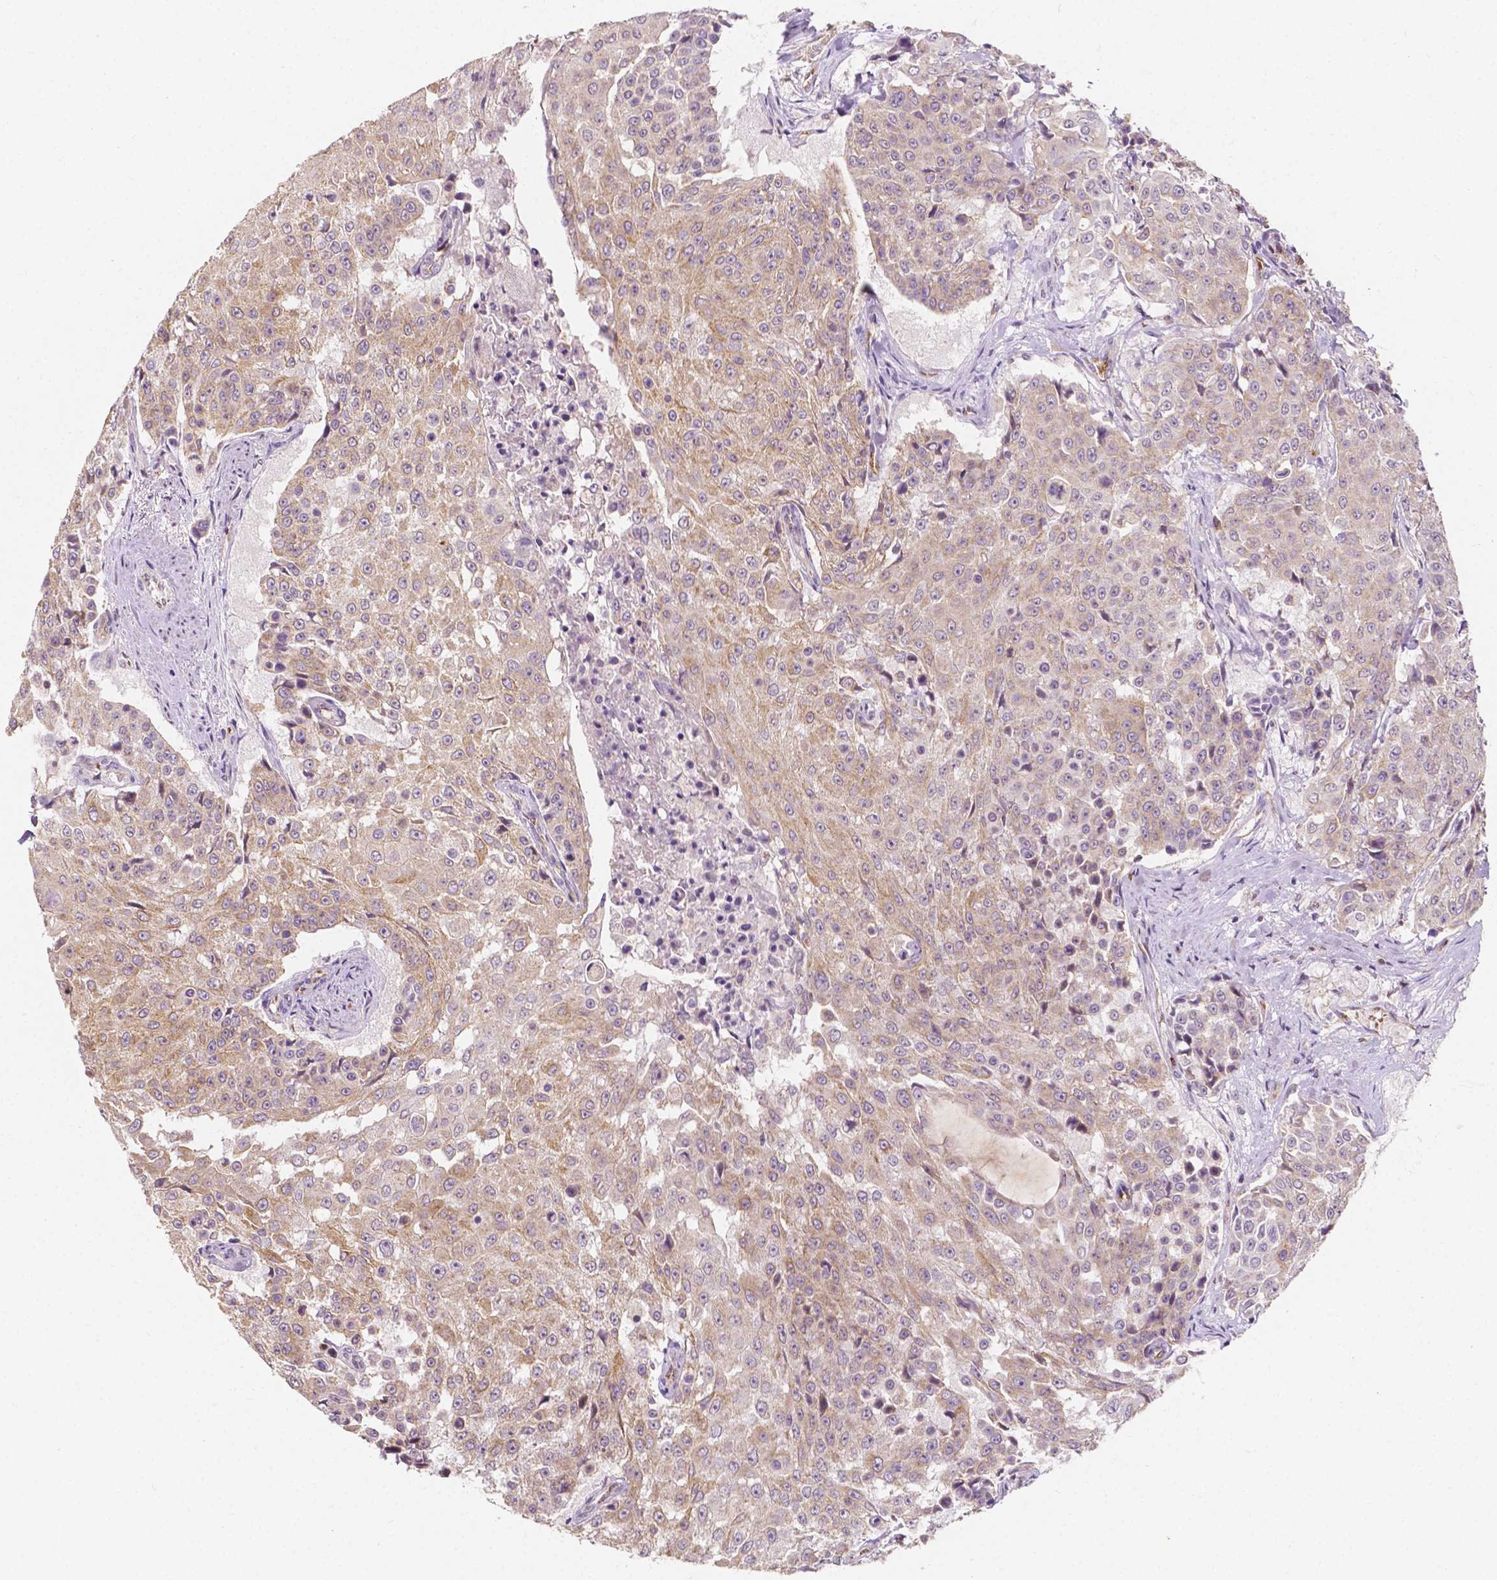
{"staining": {"intensity": "weak", "quantity": "25%-75%", "location": "cytoplasmic/membranous"}, "tissue": "urothelial cancer", "cell_type": "Tumor cells", "image_type": "cancer", "snomed": [{"axis": "morphology", "description": "Urothelial carcinoma, High grade"}, {"axis": "topography", "description": "Urinary bladder"}], "caption": "Brown immunohistochemical staining in urothelial cancer exhibits weak cytoplasmic/membranous expression in about 25%-75% of tumor cells. Immunohistochemistry stains the protein of interest in brown and the nuclei are stained blue.", "gene": "SLC22A4", "patient": {"sex": "female", "age": 63}}